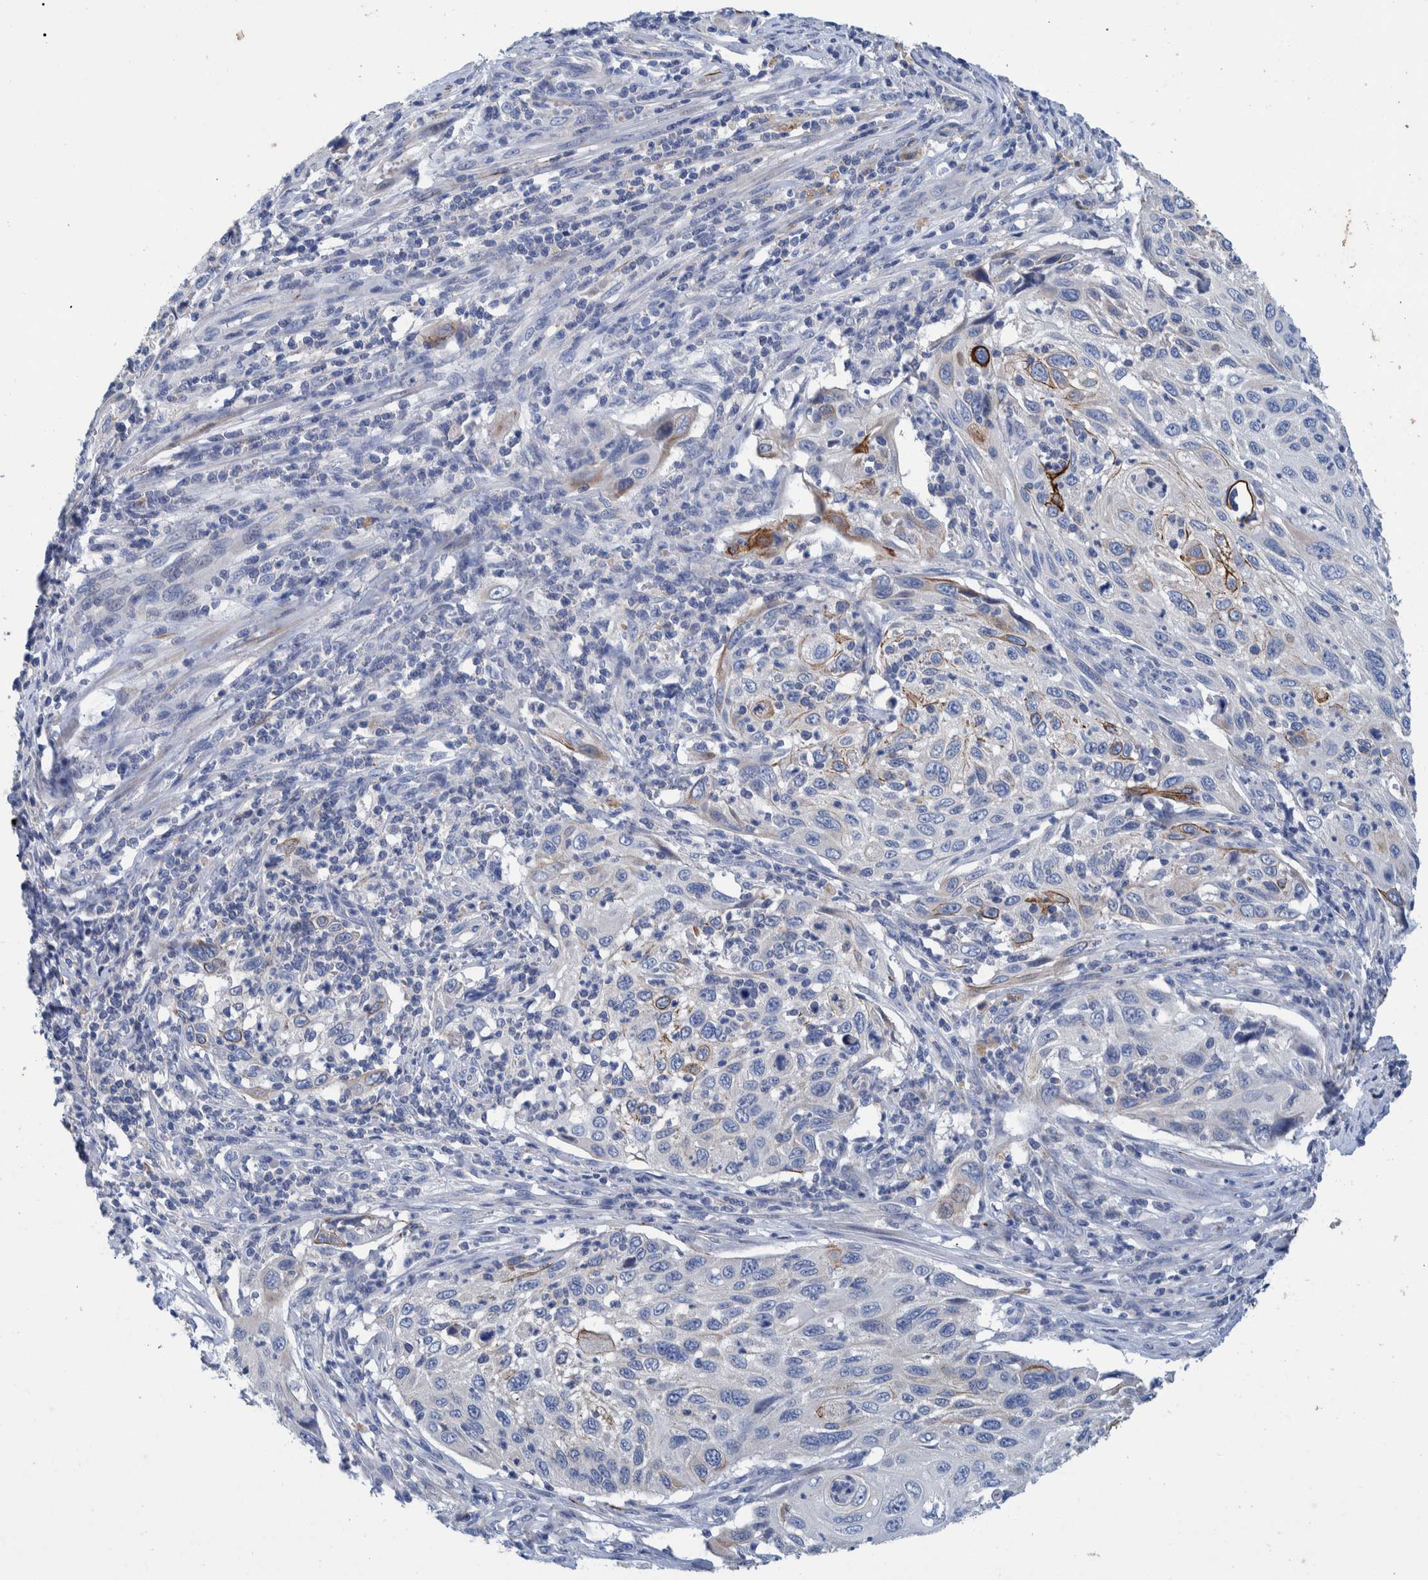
{"staining": {"intensity": "moderate", "quantity": "<25%", "location": "cytoplasmic/membranous"}, "tissue": "cervical cancer", "cell_type": "Tumor cells", "image_type": "cancer", "snomed": [{"axis": "morphology", "description": "Squamous cell carcinoma, NOS"}, {"axis": "topography", "description": "Cervix"}], "caption": "Immunohistochemical staining of human cervical squamous cell carcinoma shows moderate cytoplasmic/membranous protein positivity in approximately <25% of tumor cells. (DAB (3,3'-diaminobenzidine) = brown stain, brightfield microscopy at high magnification).", "gene": "MKS1", "patient": {"sex": "female", "age": 70}}